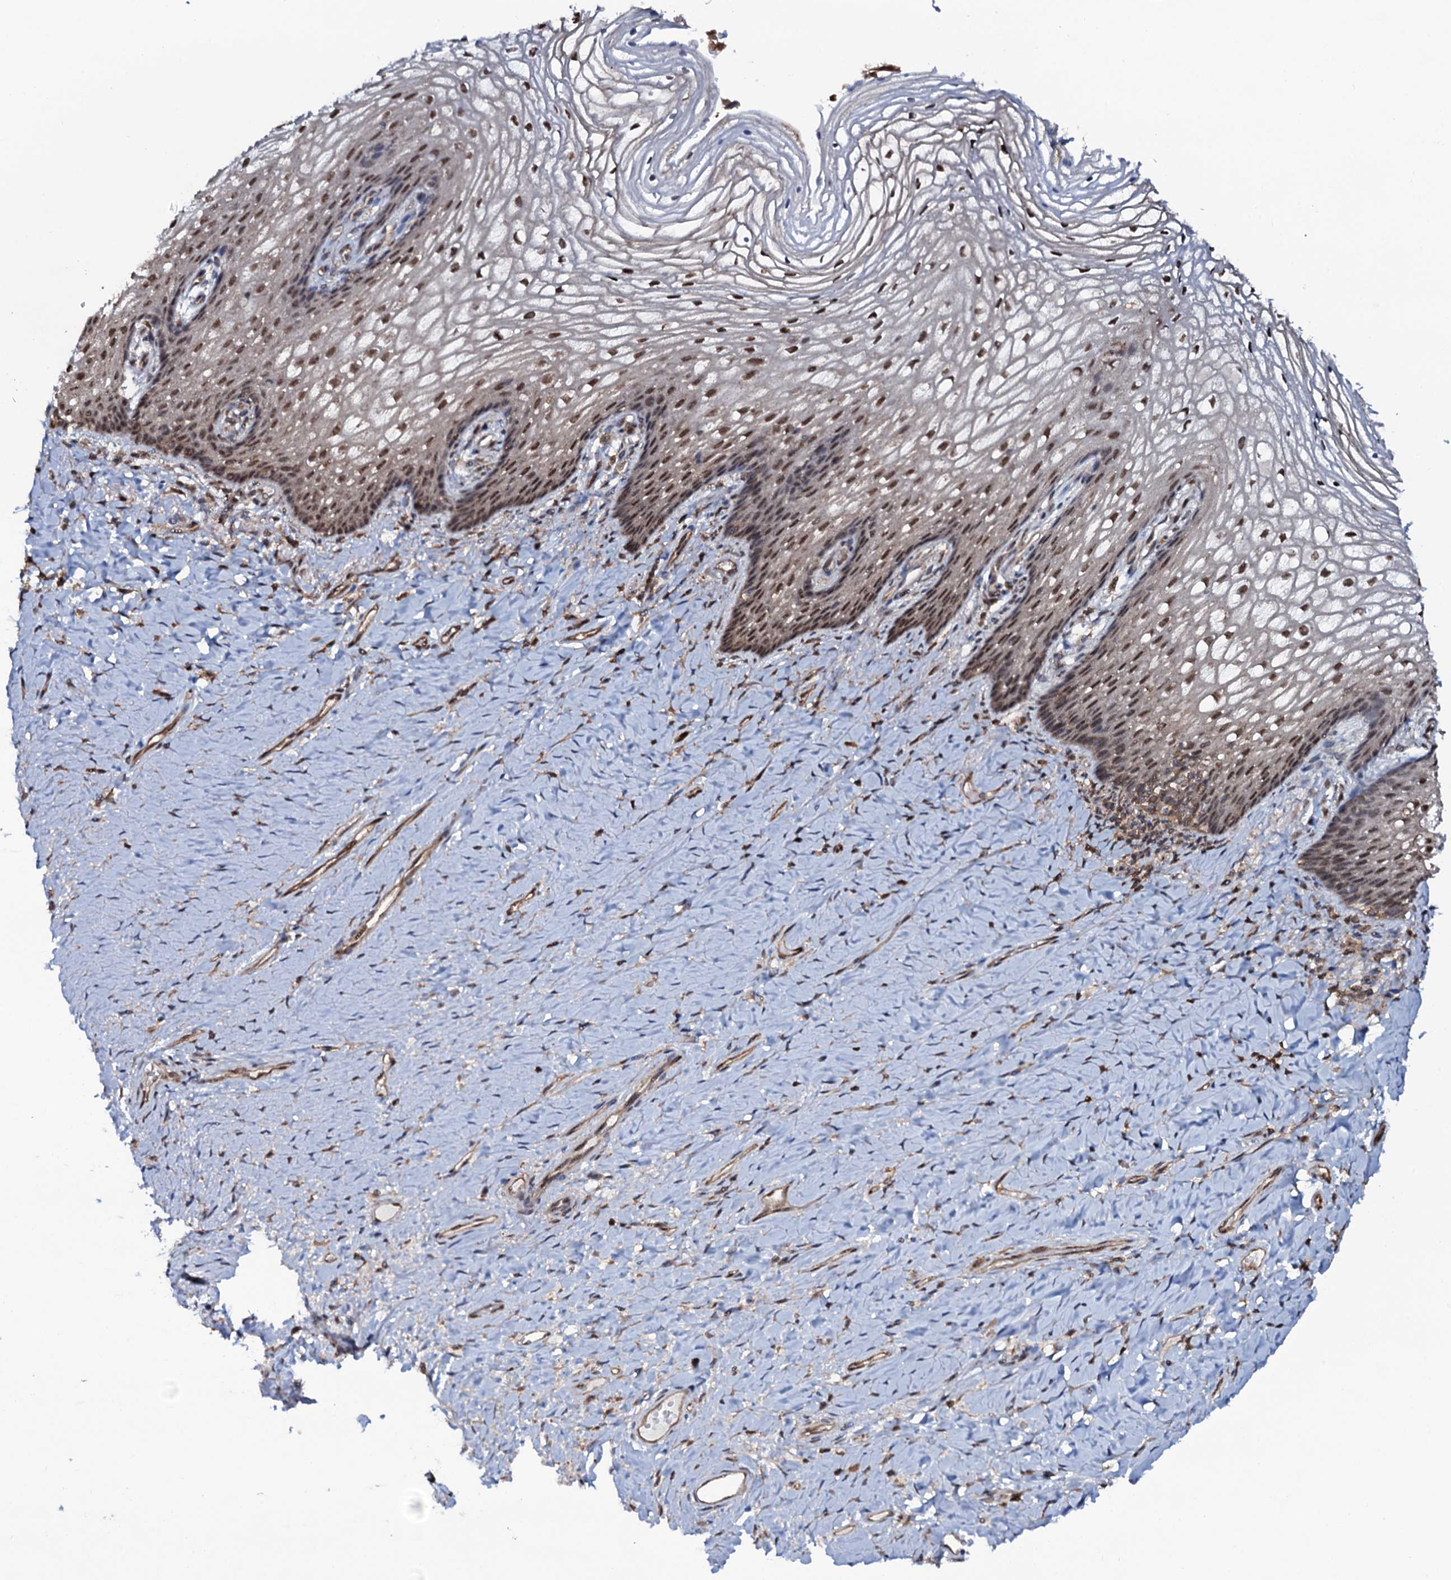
{"staining": {"intensity": "moderate", "quantity": "25%-75%", "location": "nuclear"}, "tissue": "vagina", "cell_type": "Squamous epithelial cells", "image_type": "normal", "snomed": [{"axis": "morphology", "description": "Normal tissue, NOS"}, {"axis": "topography", "description": "Vagina"}], "caption": "About 25%-75% of squamous epithelial cells in normal vagina reveal moderate nuclear protein positivity as visualized by brown immunohistochemical staining.", "gene": "COG6", "patient": {"sex": "female", "age": 60}}